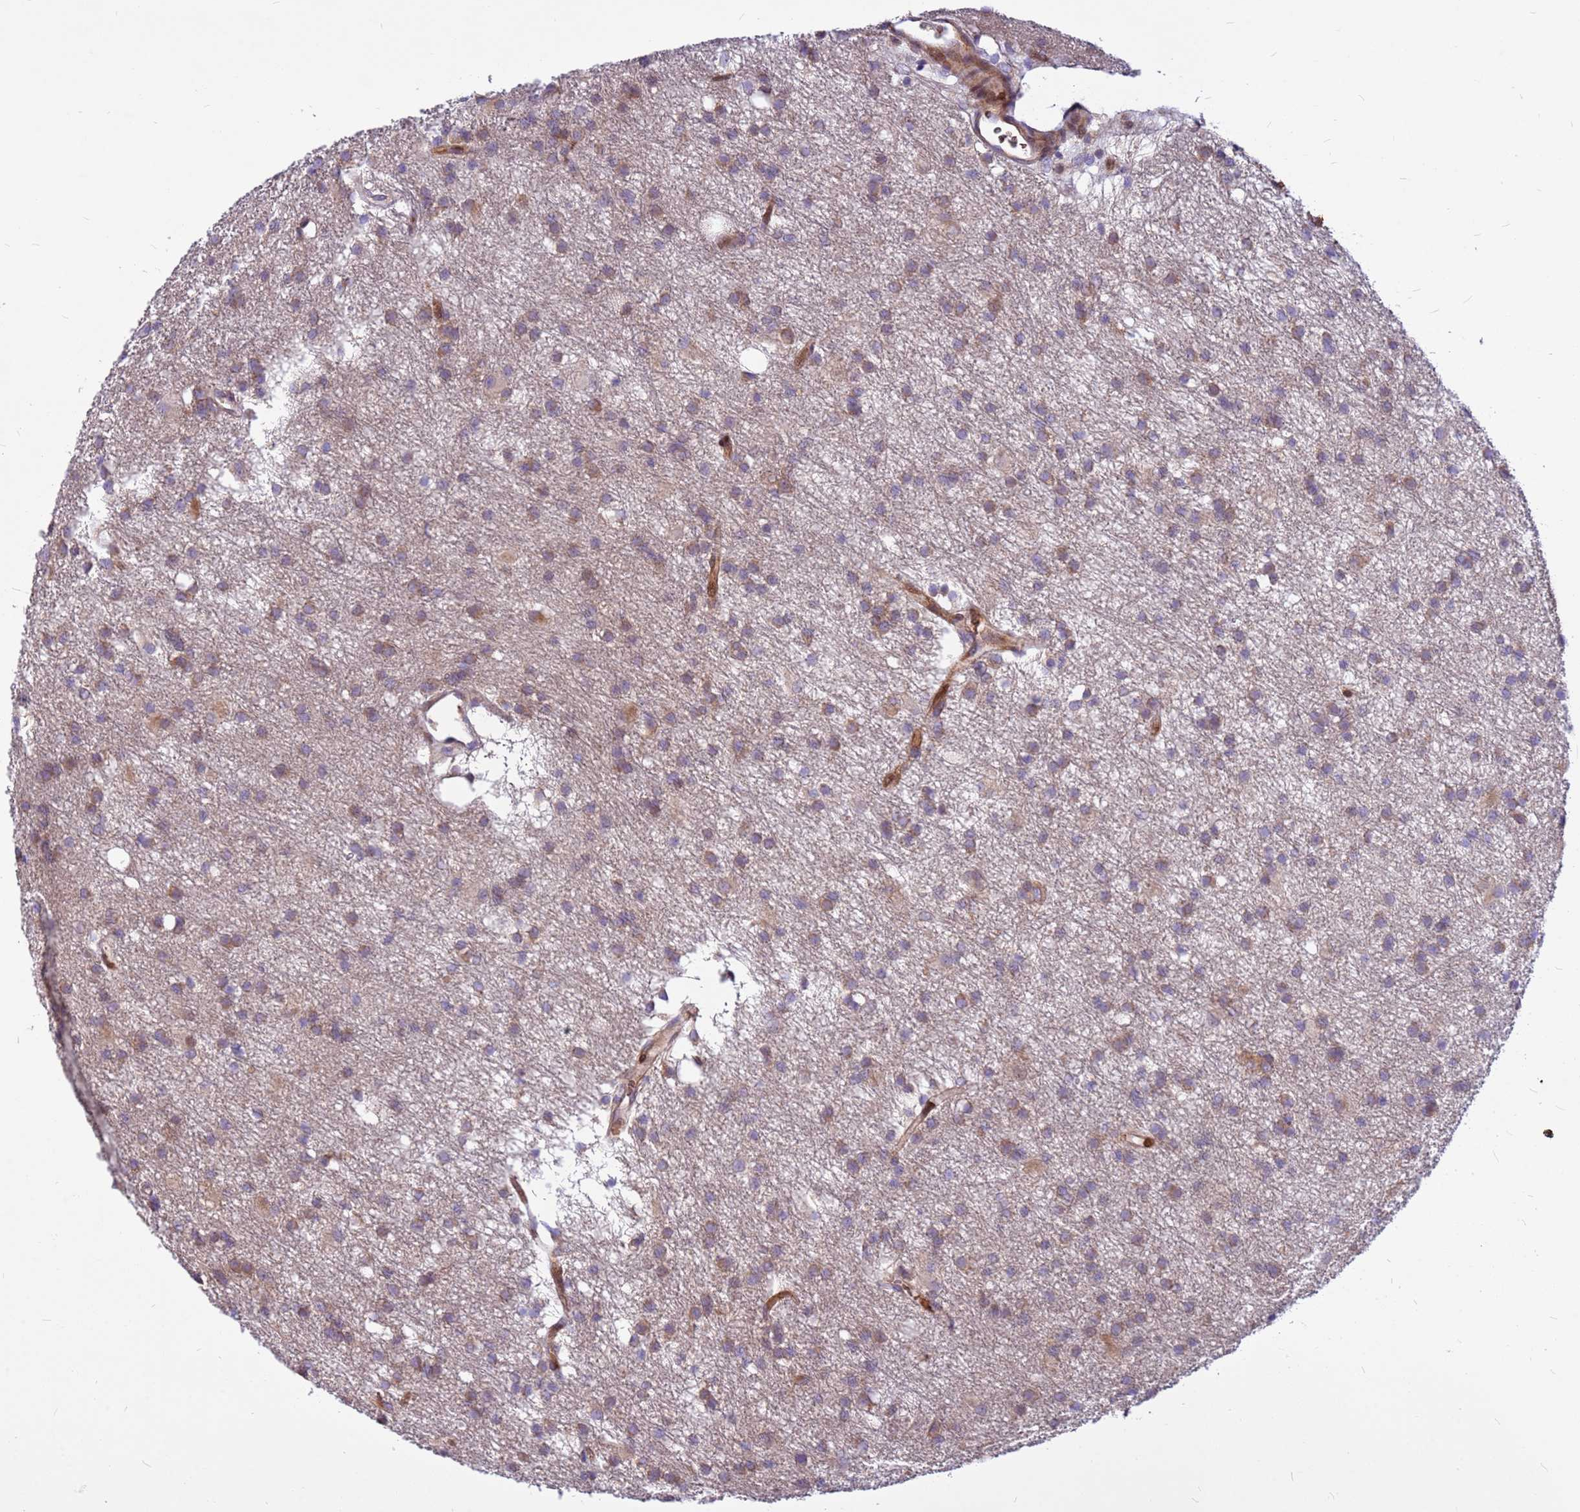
{"staining": {"intensity": "weak", "quantity": "25%-75%", "location": "cytoplasmic/membranous"}, "tissue": "glioma", "cell_type": "Tumor cells", "image_type": "cancer", "snomed": [{"axis": "morphology", "description": "Glioma, malignant, High grade"}, {"axis": "topography", "description": "Brain"}], "caption": "This is an image of IHC staining of glioma, which shows weak staining in the cytoplasmic/membranous of tumor cells.", "gene": "ZNF669", "patient": {"sex": "male", "age": 77}}